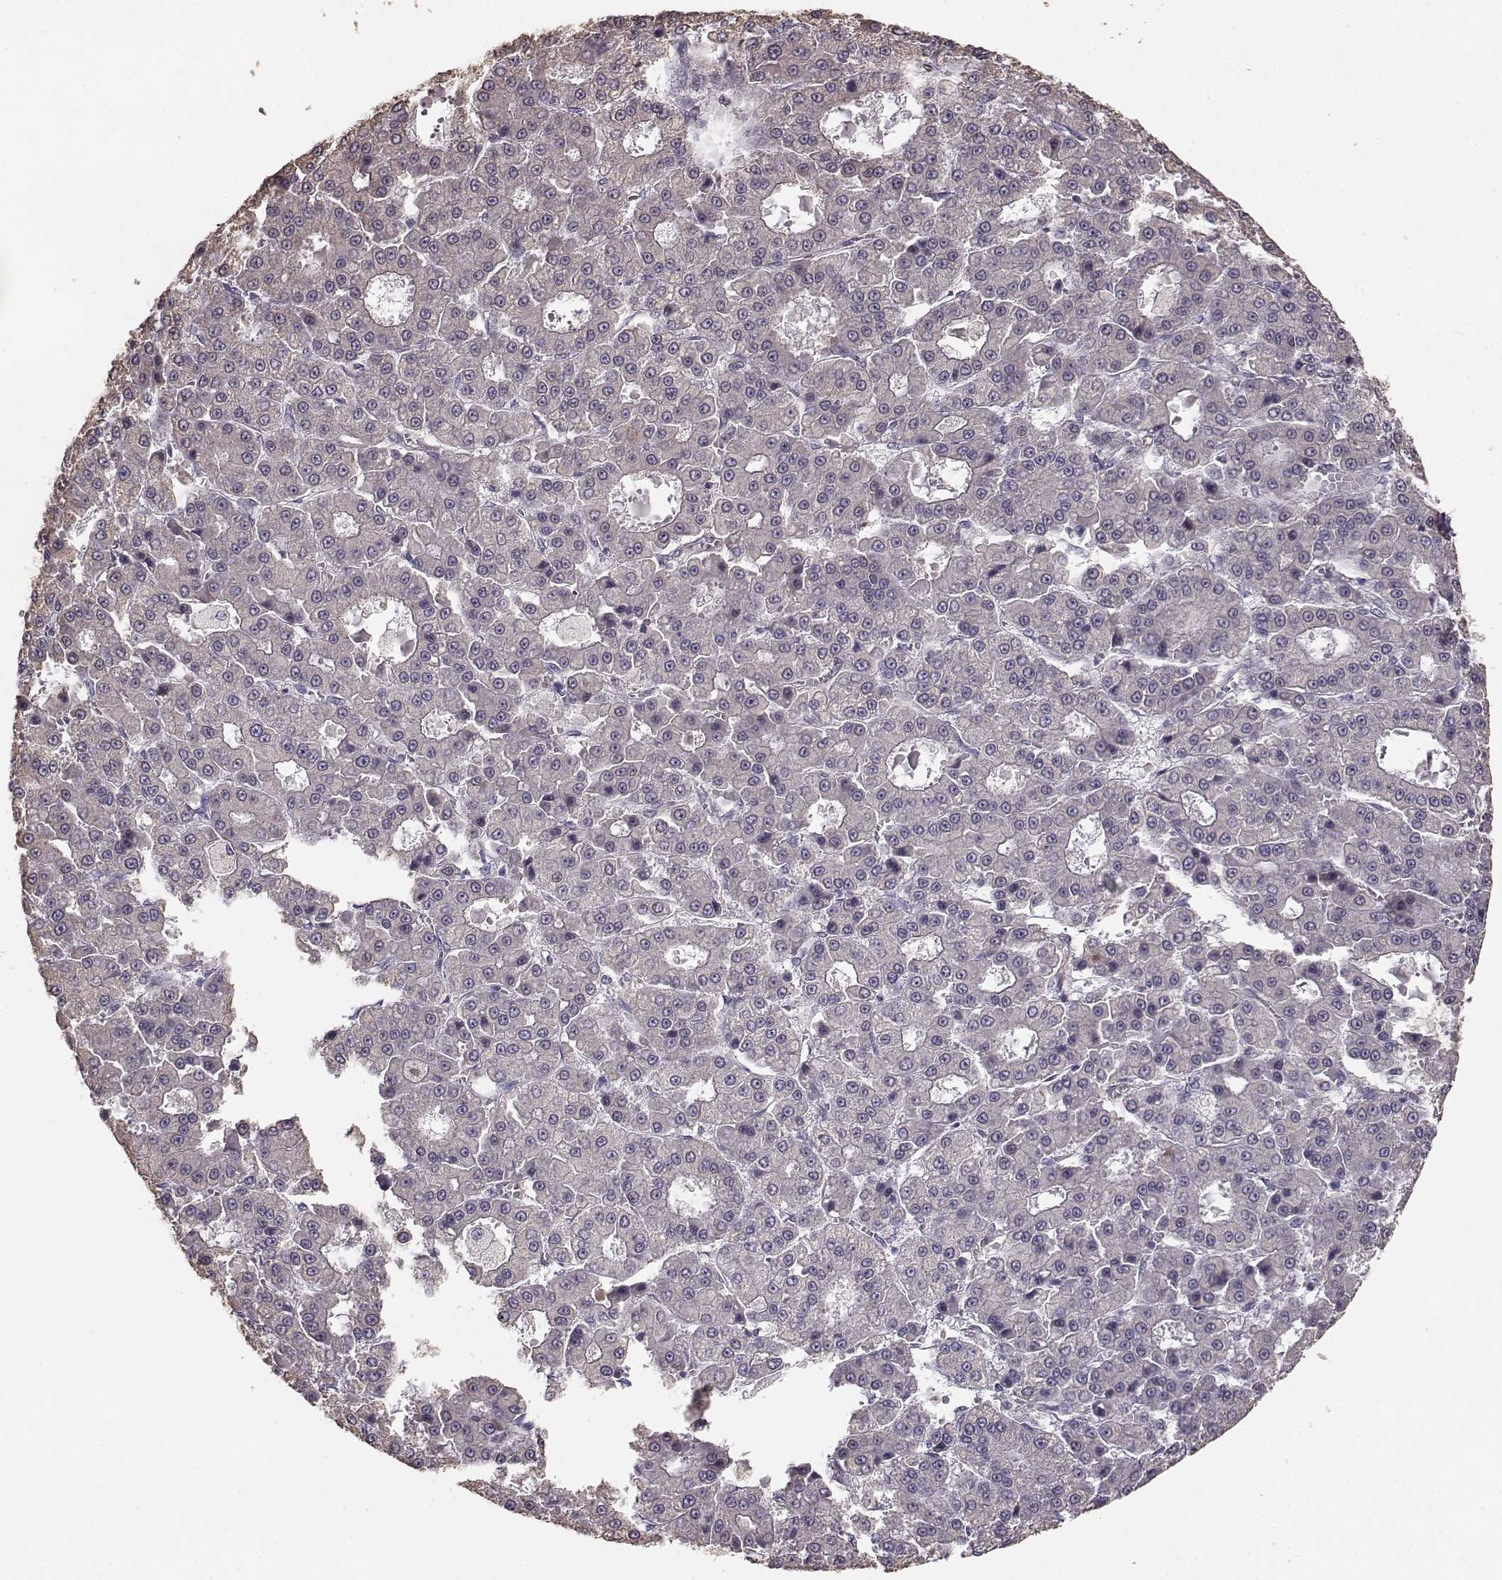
{"staining": {"intensity": "negative", "quantity": "none", "location": "none"}, "tissue": "liver cancer", "cell_type": "Tumor cells", "image_type": "cancer", "snomed": [{"axis": "morphology", "description": "Carcinoma, Hepatocellular, NOS"}, {"axis": "topography", "description": "Liver"}], "caption": "This is an immunohistochemistry (IHC) histopathology image of human liver hepatocellular carcinoma. There is no staining in tumor cells.", "gene": "GPR50", "patient": {"sex": "male", "age": 70}}